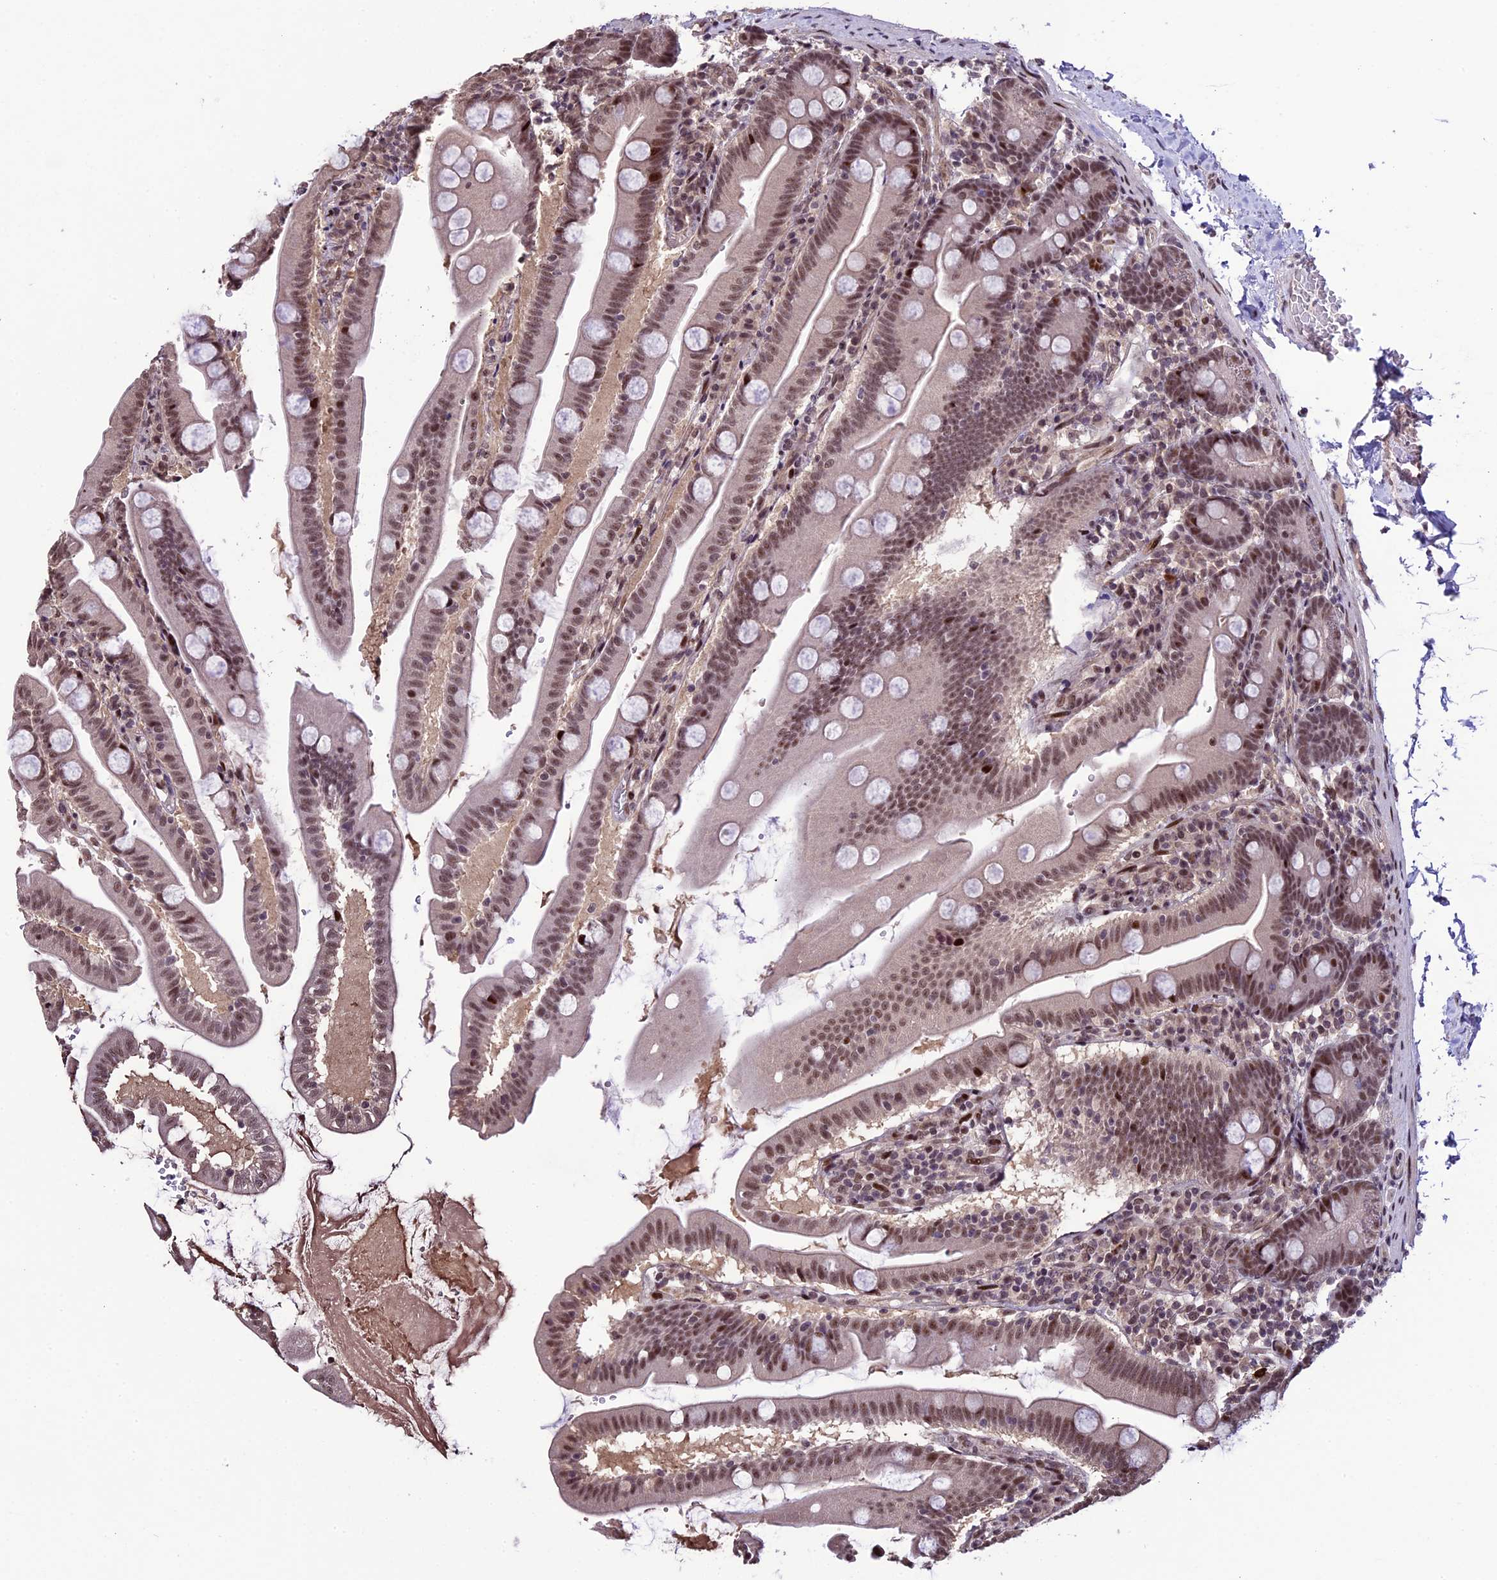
{"staining": {"intensity": "moderate", "quantity": ">75%", "location": "nuclear"}, "tissue": "small intestine", "cell_type": "Glandular cells", "image_type": "normal", "snomed": [{"axis": "morphology", "description": "Normal tissue, NOS"}, {"axis": "topography", "description": "Small intestine"}], "caption": "DAB (3,3'-diaminobenzidine) immunohistochemical staining of normal human small intestine reveals moderate nuclear protein expression in approximately >75% of glandular cells. The staining was performed using DAB (3,3'-diaminobenzidine), with brown indicating positive protein expression. Nuclei are stained blue with hematoxylin.", "gene": "TCP11L2", "patient": {"sex": "female", "age": 68}}